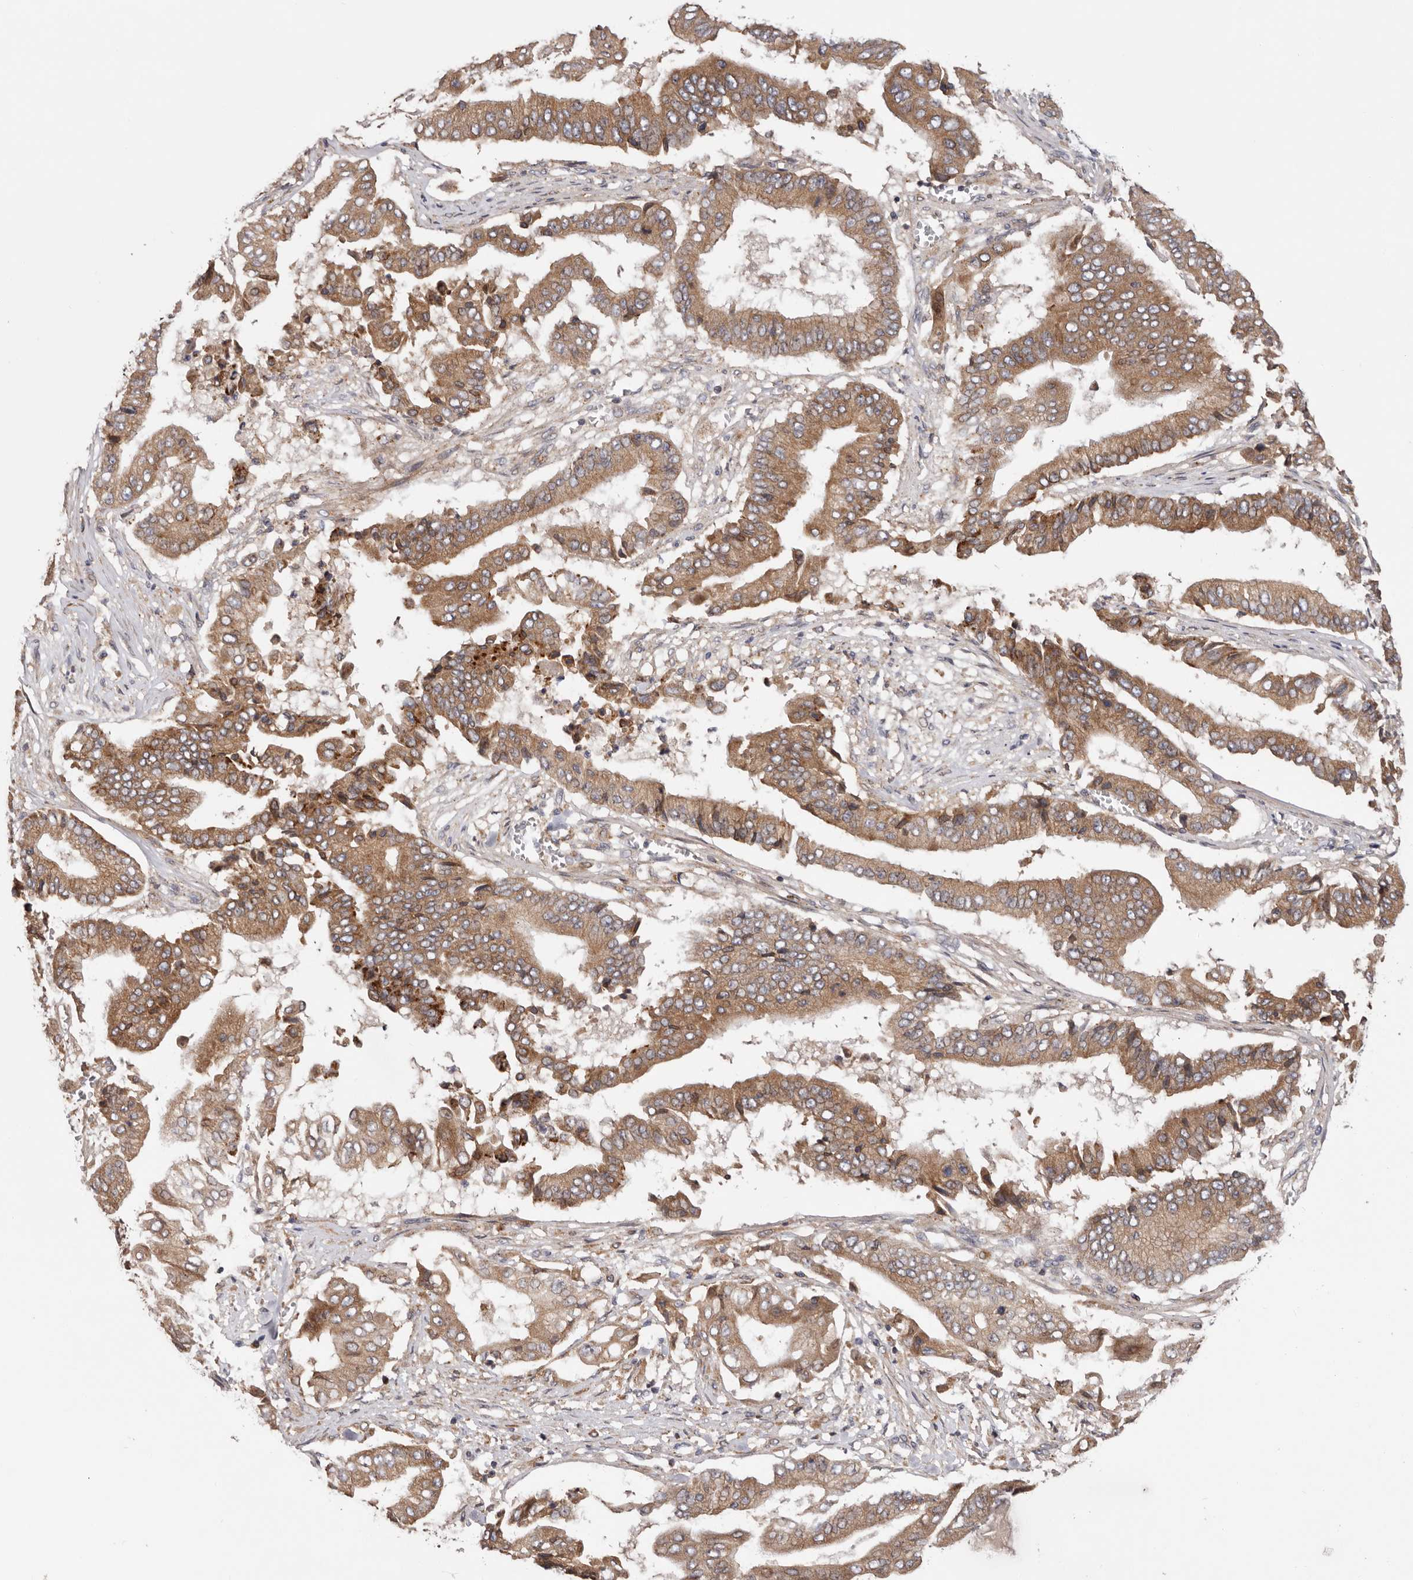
{"staining": {"intensity": "moderate", "quantity": ">75%", "location": "cytoplasmic/membranous"}, "tissue": "pancreatic cancer", "cell_type": "Tumor cells", "image_type": "cancer", "snomed": [{"axis": "morphology", "description": "Adenocarcinoma, NOS"}, {"axis": "topography", "description": "Pancreas"}], "caption": "The immunohistochemical stain labels moderate cytoplasmic/membranous expression in tumor cells of pancreatic cancer (adenocarcinoma) tissue. (Stains: DAB in brown, nuclei in blue, Microscopy: brightfield microscopy at high magnification).", "gene": "TMUB1", "patient": {"sex": "female", "age": 77}}